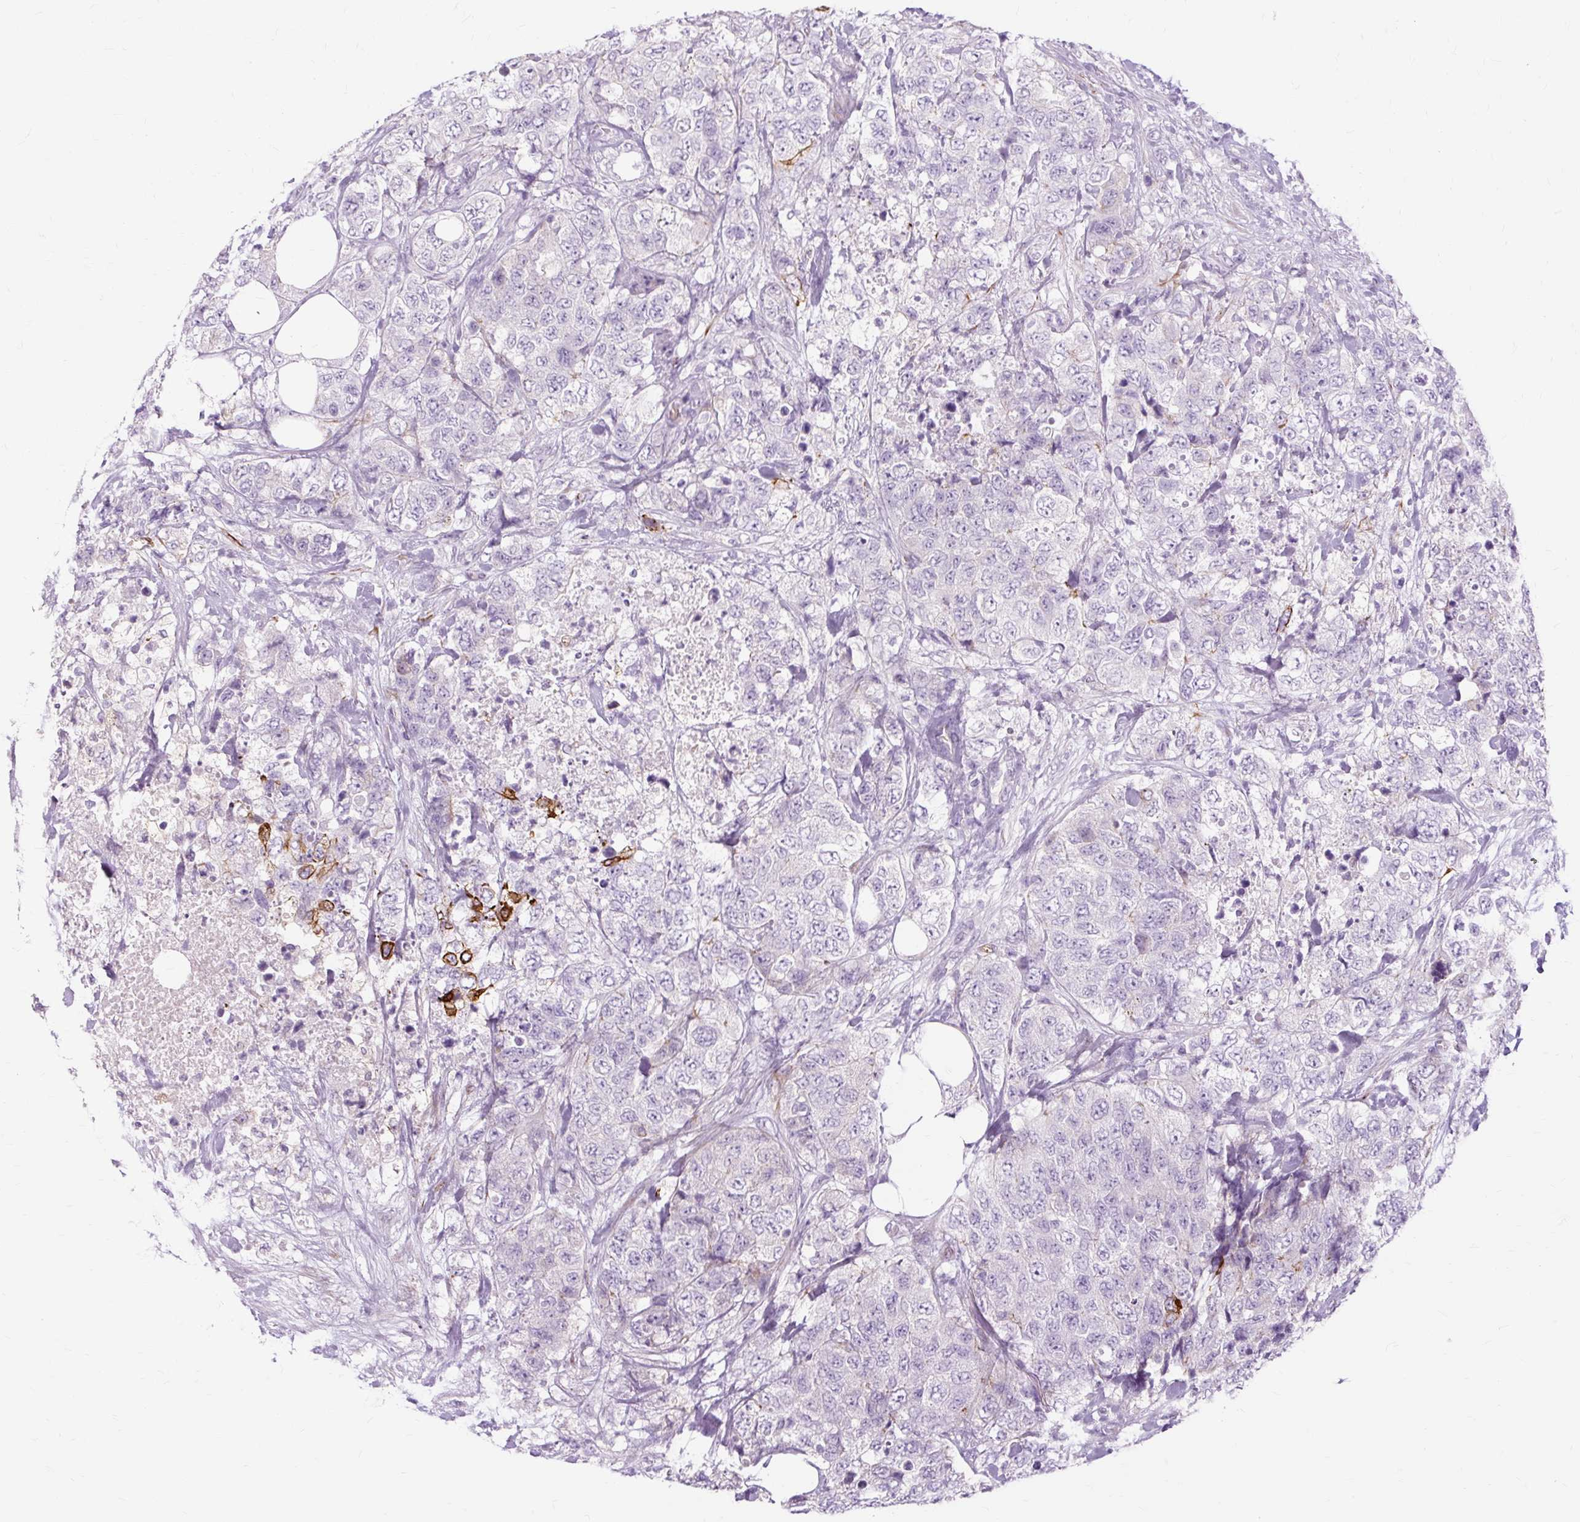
{"staining": {"intensity": "negative", "quantity": "none", "location": "none"}, "tissue": "urothelial cancer", "cell_type": "Tumor cells", "image_type": "cancer", "snomed": [{"axis": "morphology", "description": "Urothelial carcinoma, High grade"}, {"axis": "topography", "description": "Urinary bladder"}], "caption": "Immunohistochemistry (IHC) histopathology image of human urothelial carcinoma (high-grade) stained for a protein (brown), which reveals no staining in tumor cells.", "gene": "DCTN4", "patient": {"sex": "female", "age": 78}}